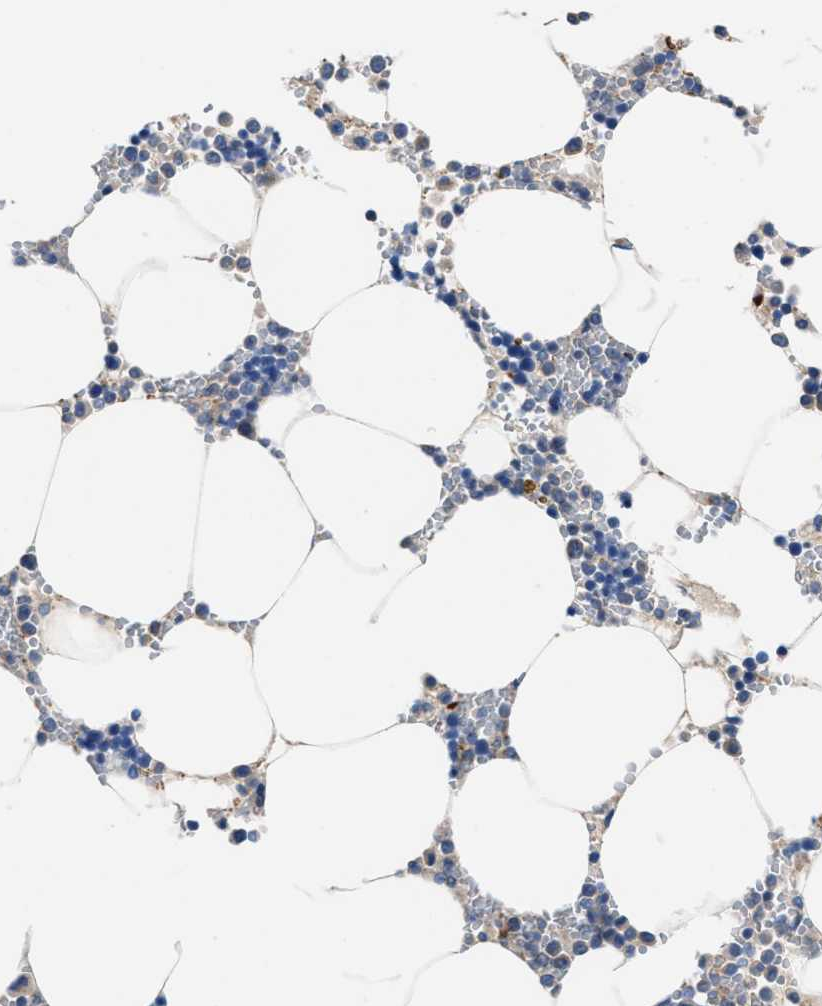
{"staining": {"intensity": "moderate", "quantity": "<25%", "location": "cytoplasmic/membranous"}, "tissue": "bone marrow", "cell_type": "Hematopoietic cells", "image_type": "normal", "snomed": [{"axis": "morphology", "description": "Normal tissue, NOS"}, {"axis": "topography", "description": "Bone marrow"}], "caption": "Protein positivity by IHC displays moderate cytoplasmic/membranous expression in about <25% of hematopoietic cells in normal bone marrow.", "gene": "PARG", "patient": {"sex": "male", "age": 70}}